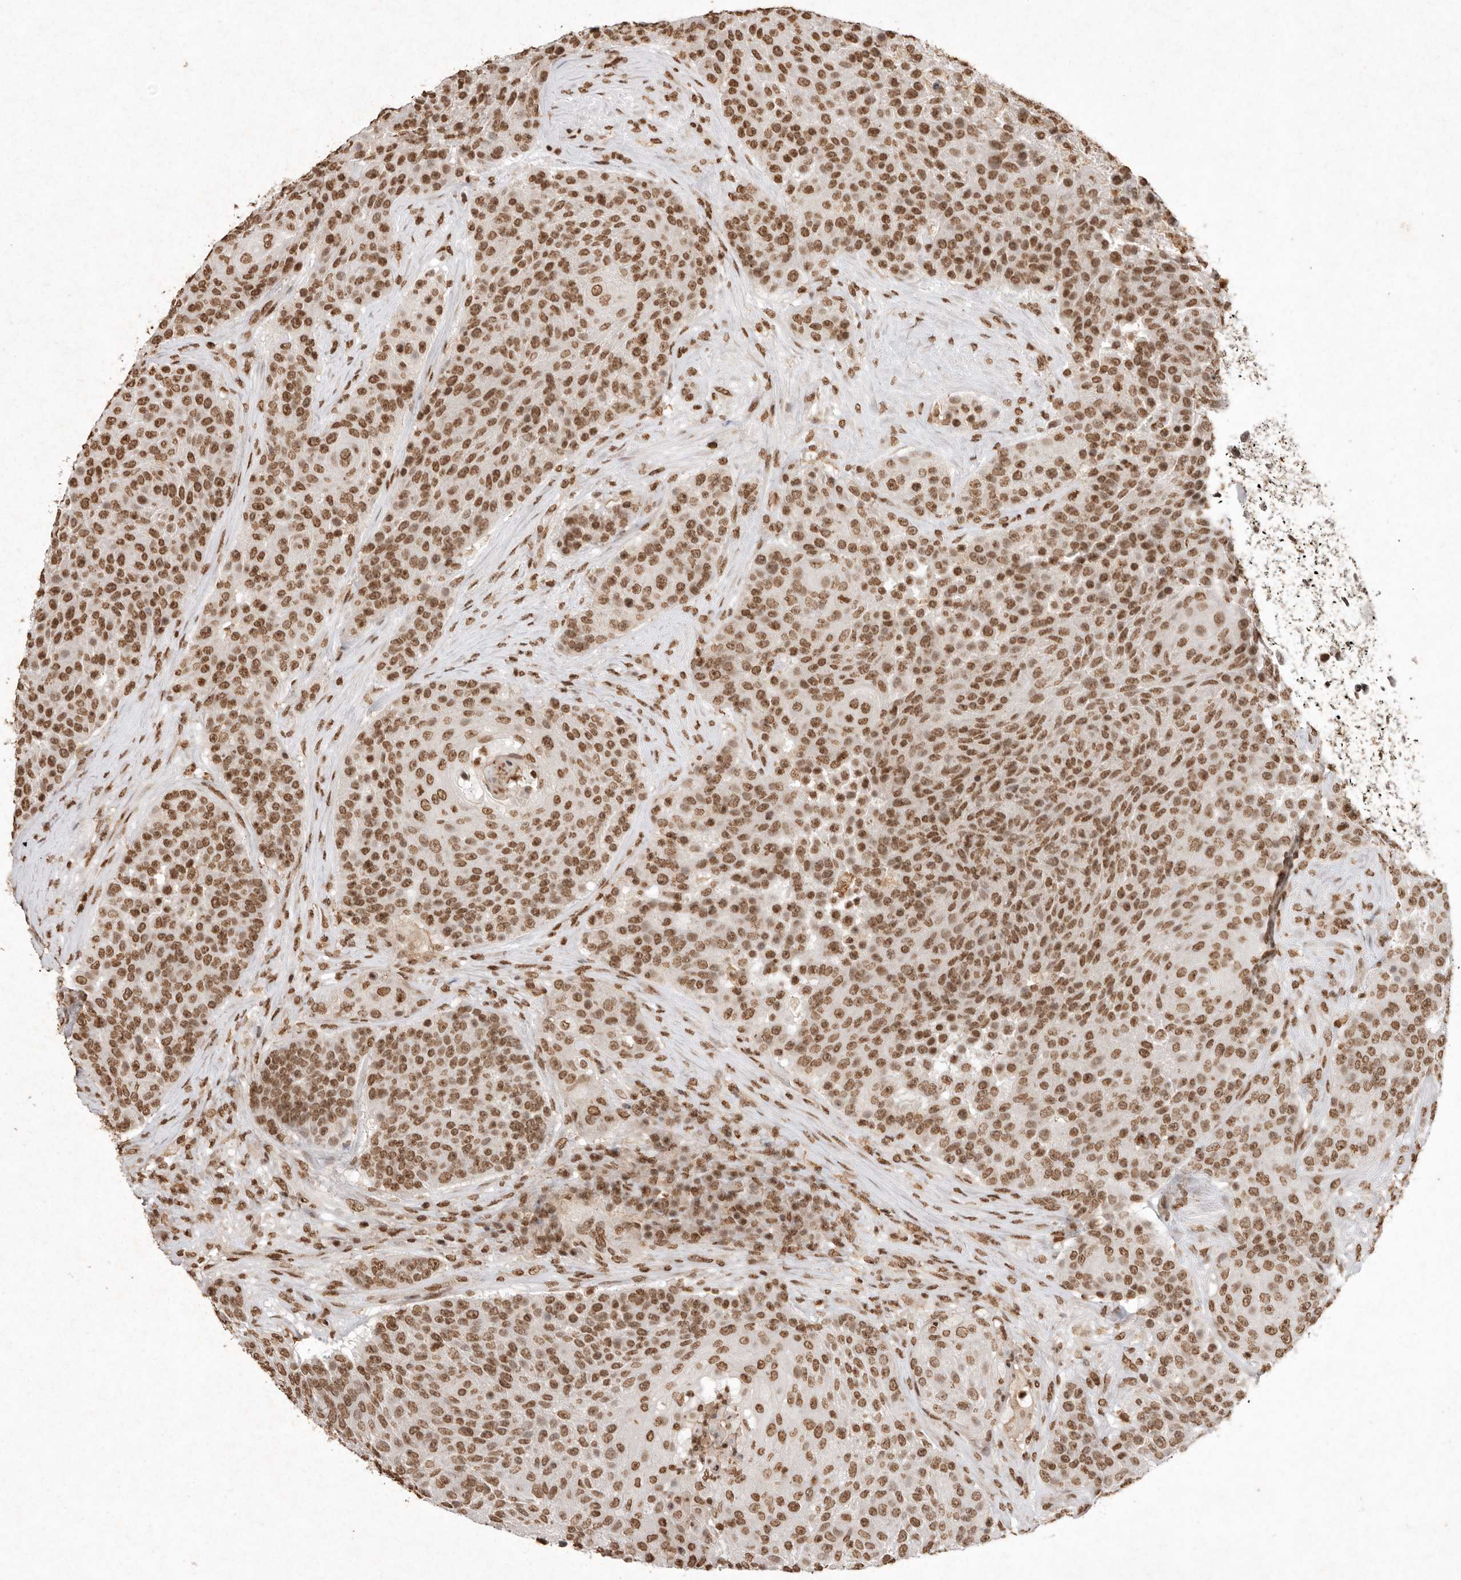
{"staining": {"intensity": "moderate", "quantity": ">75%", "location": "nuclear"}, "tissue": "urothelial cancer", "cell_type": "Tumor cells", "image_type": "cancer", "snomed": [{"axis": "morphology", "description": "Urothelial carcinoma, High grade"}, {"axis": "topography", "description": "Urinary bladder"}], "caption": "Immunohistochemistry micrograph of neoplastic tissue: human urothelial cancer stained using IHC demonstrates medium levels of moderate protein expression localized specifically in the nuclear of tumor cells, appearing as a nuclear brown color.", "gene": "NKX3-2", "patient": {"sex": "female", "age": 63}}